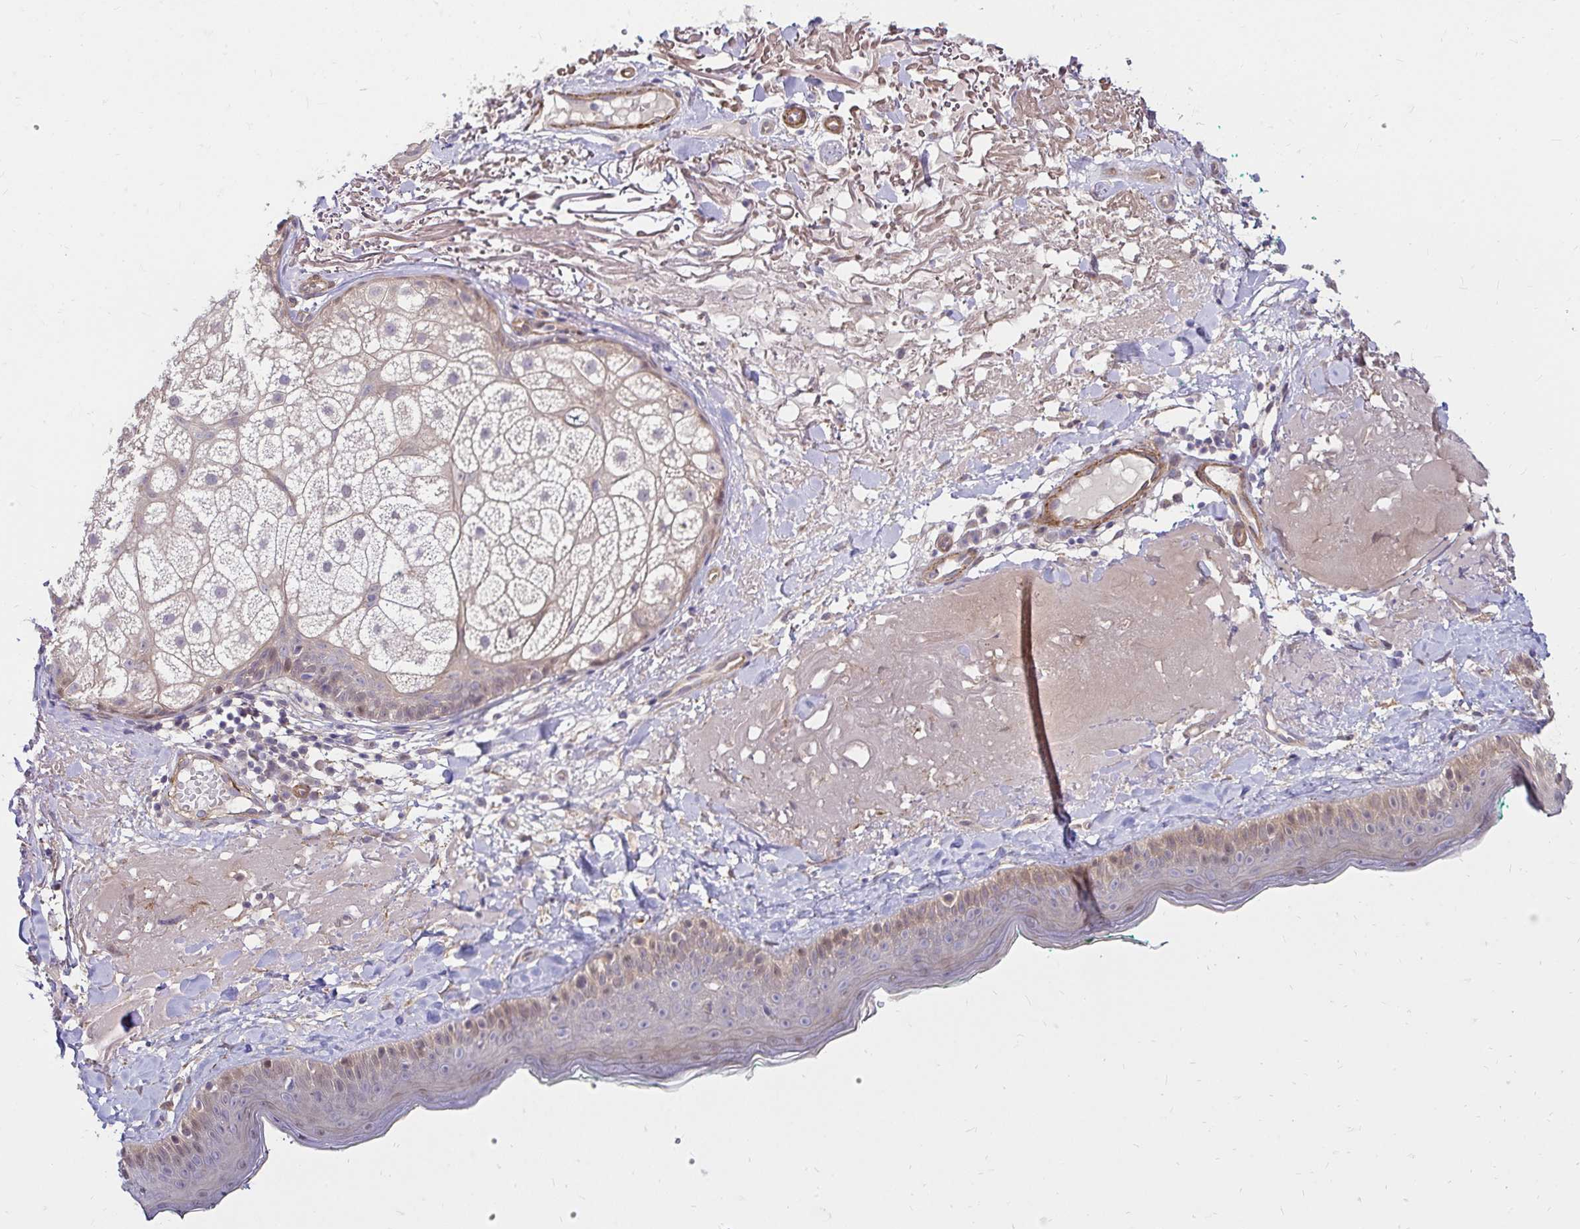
{"staining": {"intensity": "negative", "quantity": "none", "location": "none"}, "tissue": "skin", "cell_type": "Fibroblasts", "image_type": "normal", "snomed": [{"axis": "morphology", "description": "Normal tissue, NOS"}, {"axis": "topography", "description": "Skin"}], "caption": "This is a micrograph of immunohistochemistry (IHC) staining of normal skin, which shows no staining in fibroblasts. The staining was performed using DAB (3,3'-diaminobenzidine) to visualize the protein expression in brown, while the nuclei were stained in blue with hematoxylin (Magnification: 20x).", "gene": "YAP1", "patient": {"sex": "male", "age": 73}}